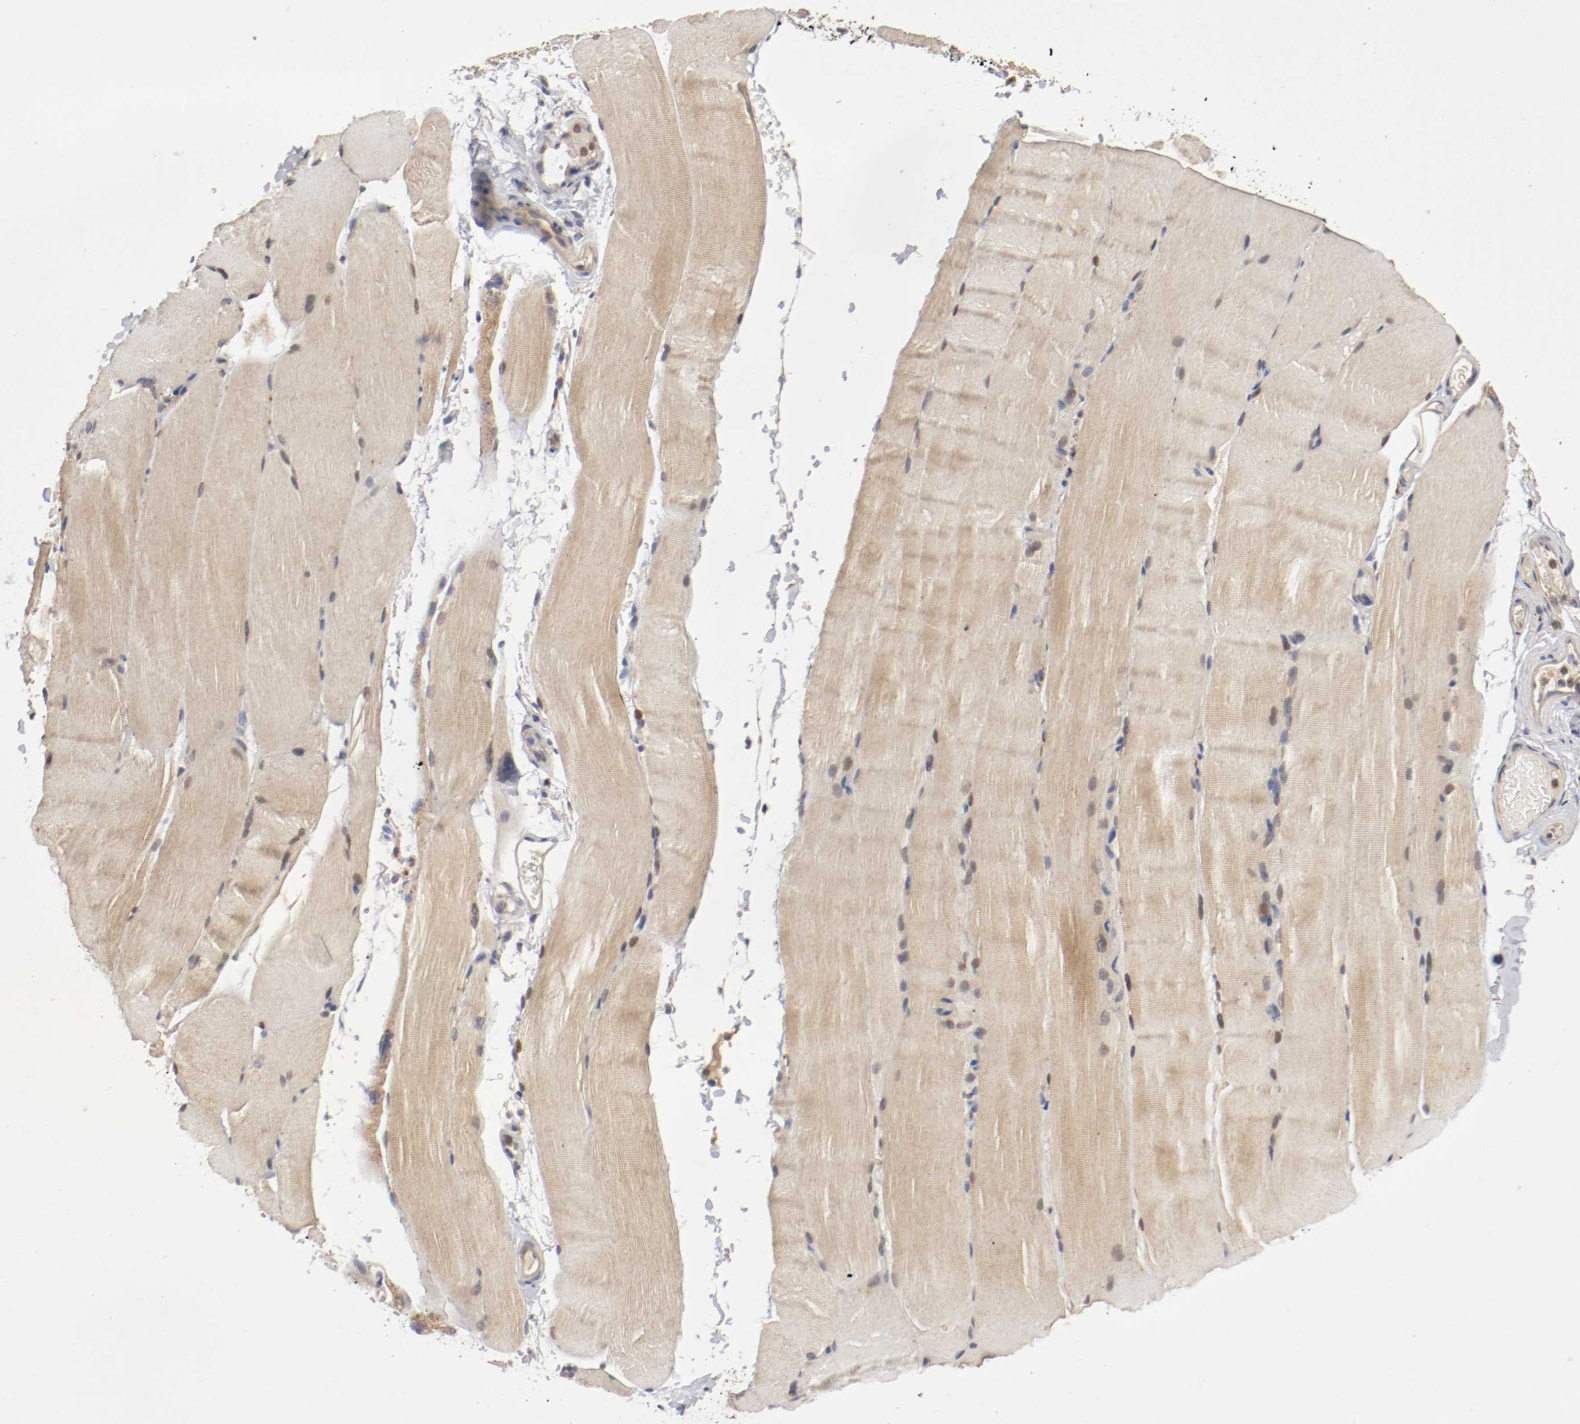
{"staining": {"intensity": "weak", "quantity": ">75%", "location": "cytoplasmic/membranous"}, "tissue": "skeletal muscle", "cell_type": "Myocytes", "image_type": "normal", "snomed": [{"axis": "morphology", "description": "Normal tissue, NOS"}, {"axis": "topography", "description": "Skeletal muscle"}, {"axis": "topography", "description": "Parathyroid gland"}], "caption": "This photomicrograph shows benign skeletal muscle stained with immunohistochemistry to label a protein in brown. The cytoplasmic/membranous of myocytes show weak positivity for the protein. Nuclei are counter-stained blue.", "gene": "REN", "patient": {"sex": "female", "age": 37}}